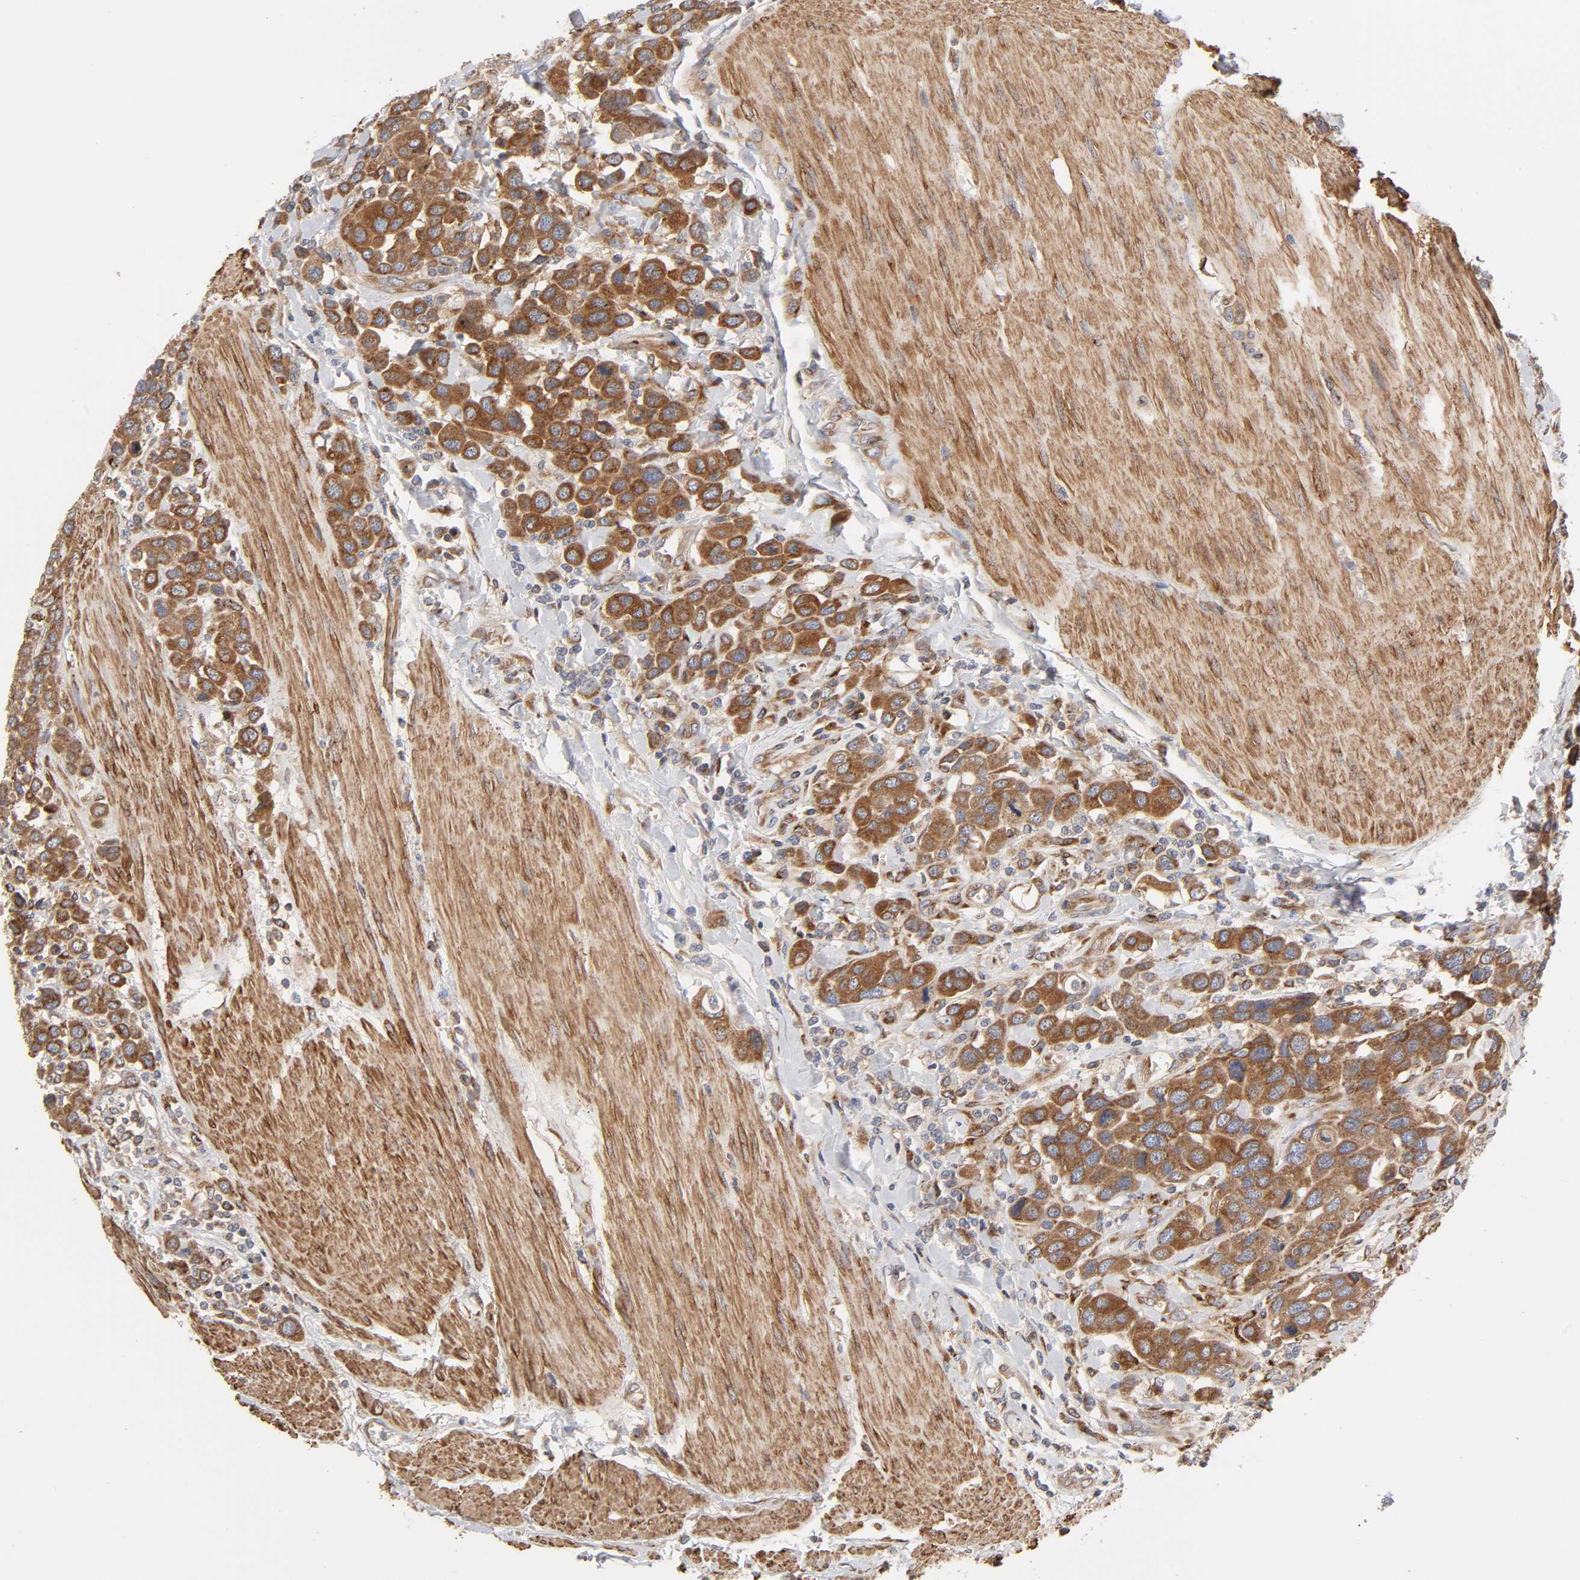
{"staining": {"intensity": "moderate", "quantity": ">75%", "location": "cytoplasmic/membranous"}, "tissue": "urothelial cancer", "cell_type": "Tumor cells", "image_type": "cancer", "snomed": [{"axis": "morphology", "description": "Urothelial carcinoma, High grade"}, {"axis": "topography", "description": "Urinary bladder"}], "caption": "Immunohistochemistry (IHC) staining of urothelial cancer, which shows medium levels of moderate cytoplasmic/membranous staining in about >75% of tumor cells indicating moderate cytoplasmic/membranous protein positivity. The staining was performed using DAB (brown) for protein detection and nuclei were counterstained in hematoxylin (blue).", "gene": "GNPTG", "patient": {"sex": "male", "age": 50}}